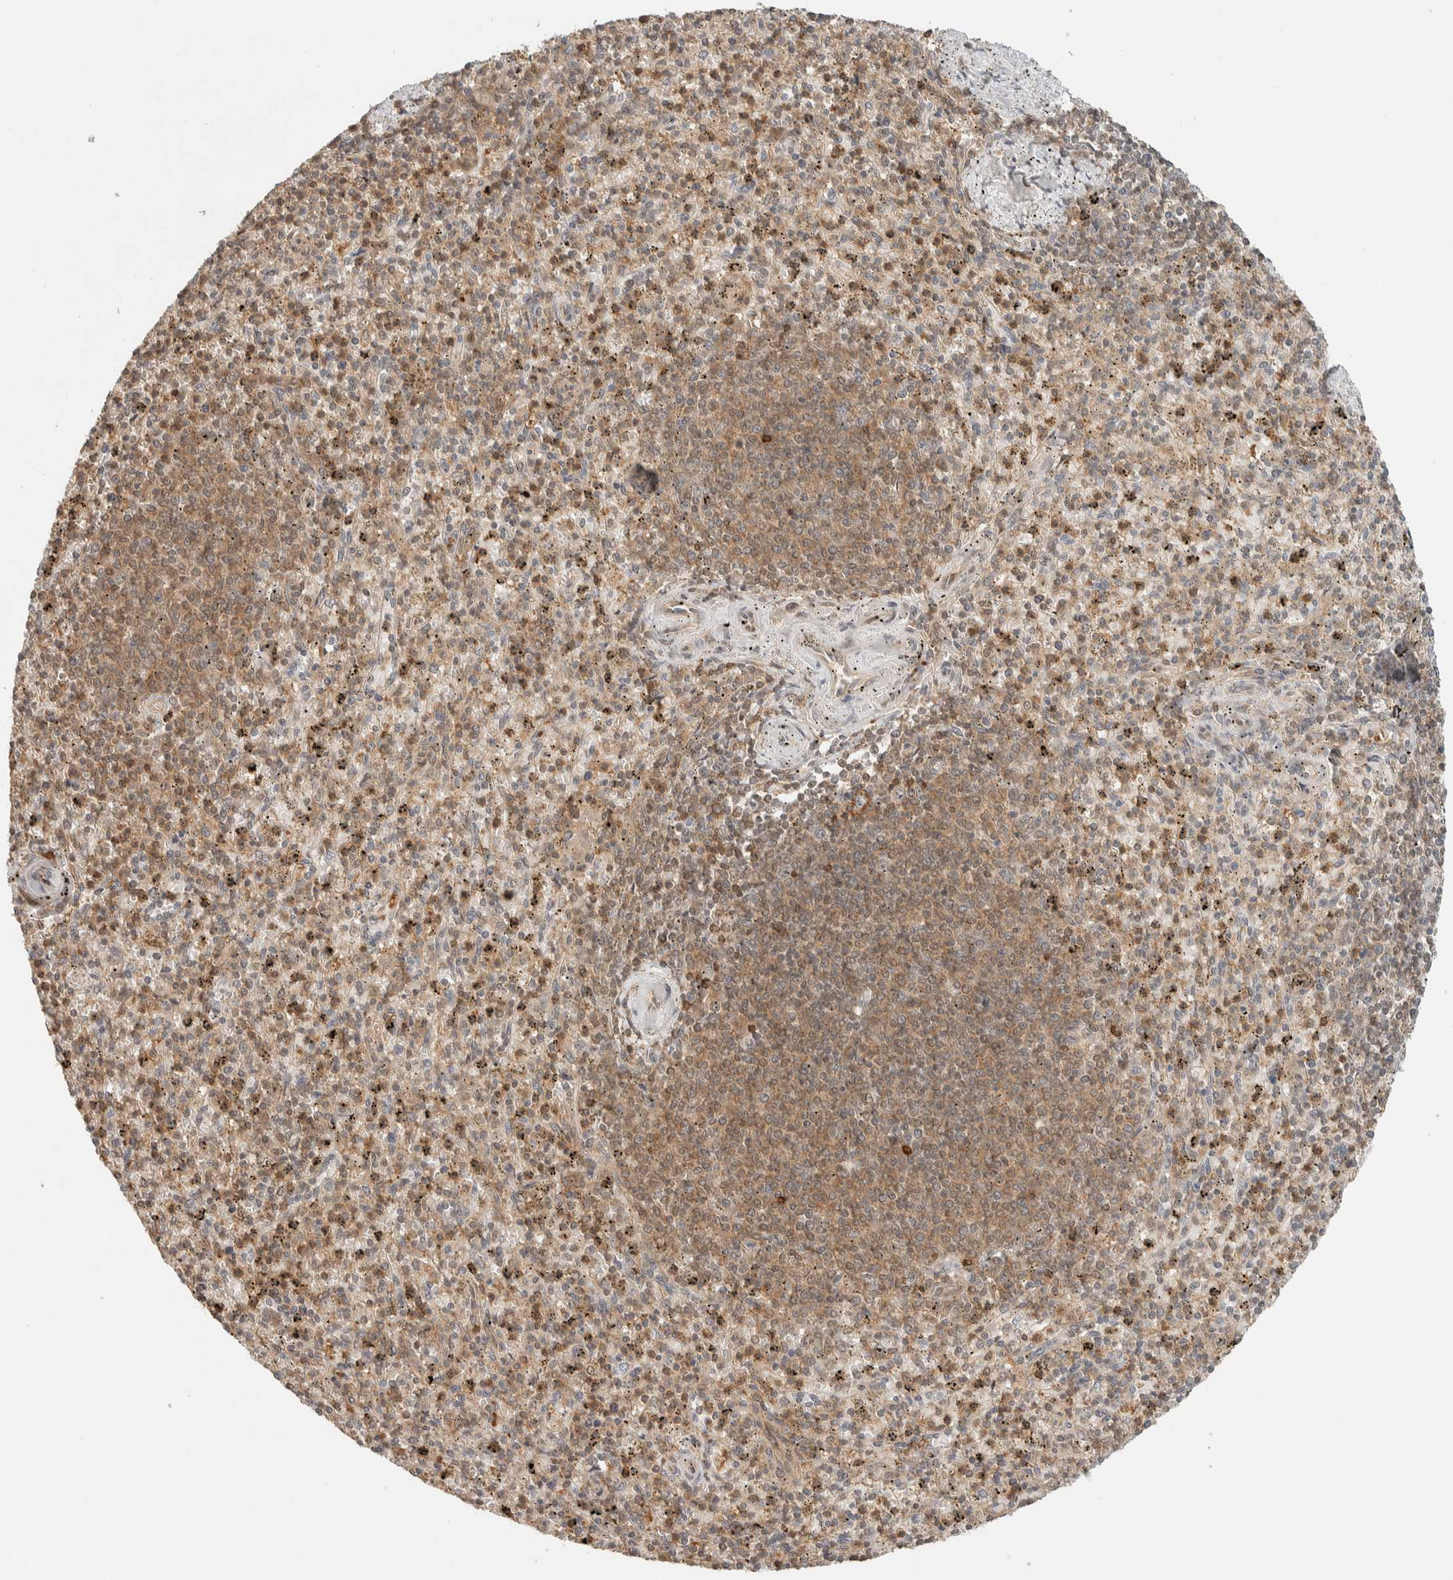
{"staining": {"intensity": "moderate", "quantity": "25%-75%", "location": "cytoplasmic/membranous"}, "tissue": "spleen", "cell_type": "Cells in red pulp", "image_type": "normal", "snomed": [{"axis": "morphology", "description": "Normal tissue, NOS"}, {"axis": "topography", "description": "Spleen"}], "caption": "IHC staining of normal spleen, which shows medium levels of moderate cytoplasmic/membranous staining in about 25%-75% of cells in red pulp indicating moderate cytoplasmic/membranous protein expression. The staining was performed using DAB (brown) for protein detection and nuclei were counterstained in hematoxylin (blue).", "gene": "ZNF567", "patient": {"sex": "male", "age": 72}}